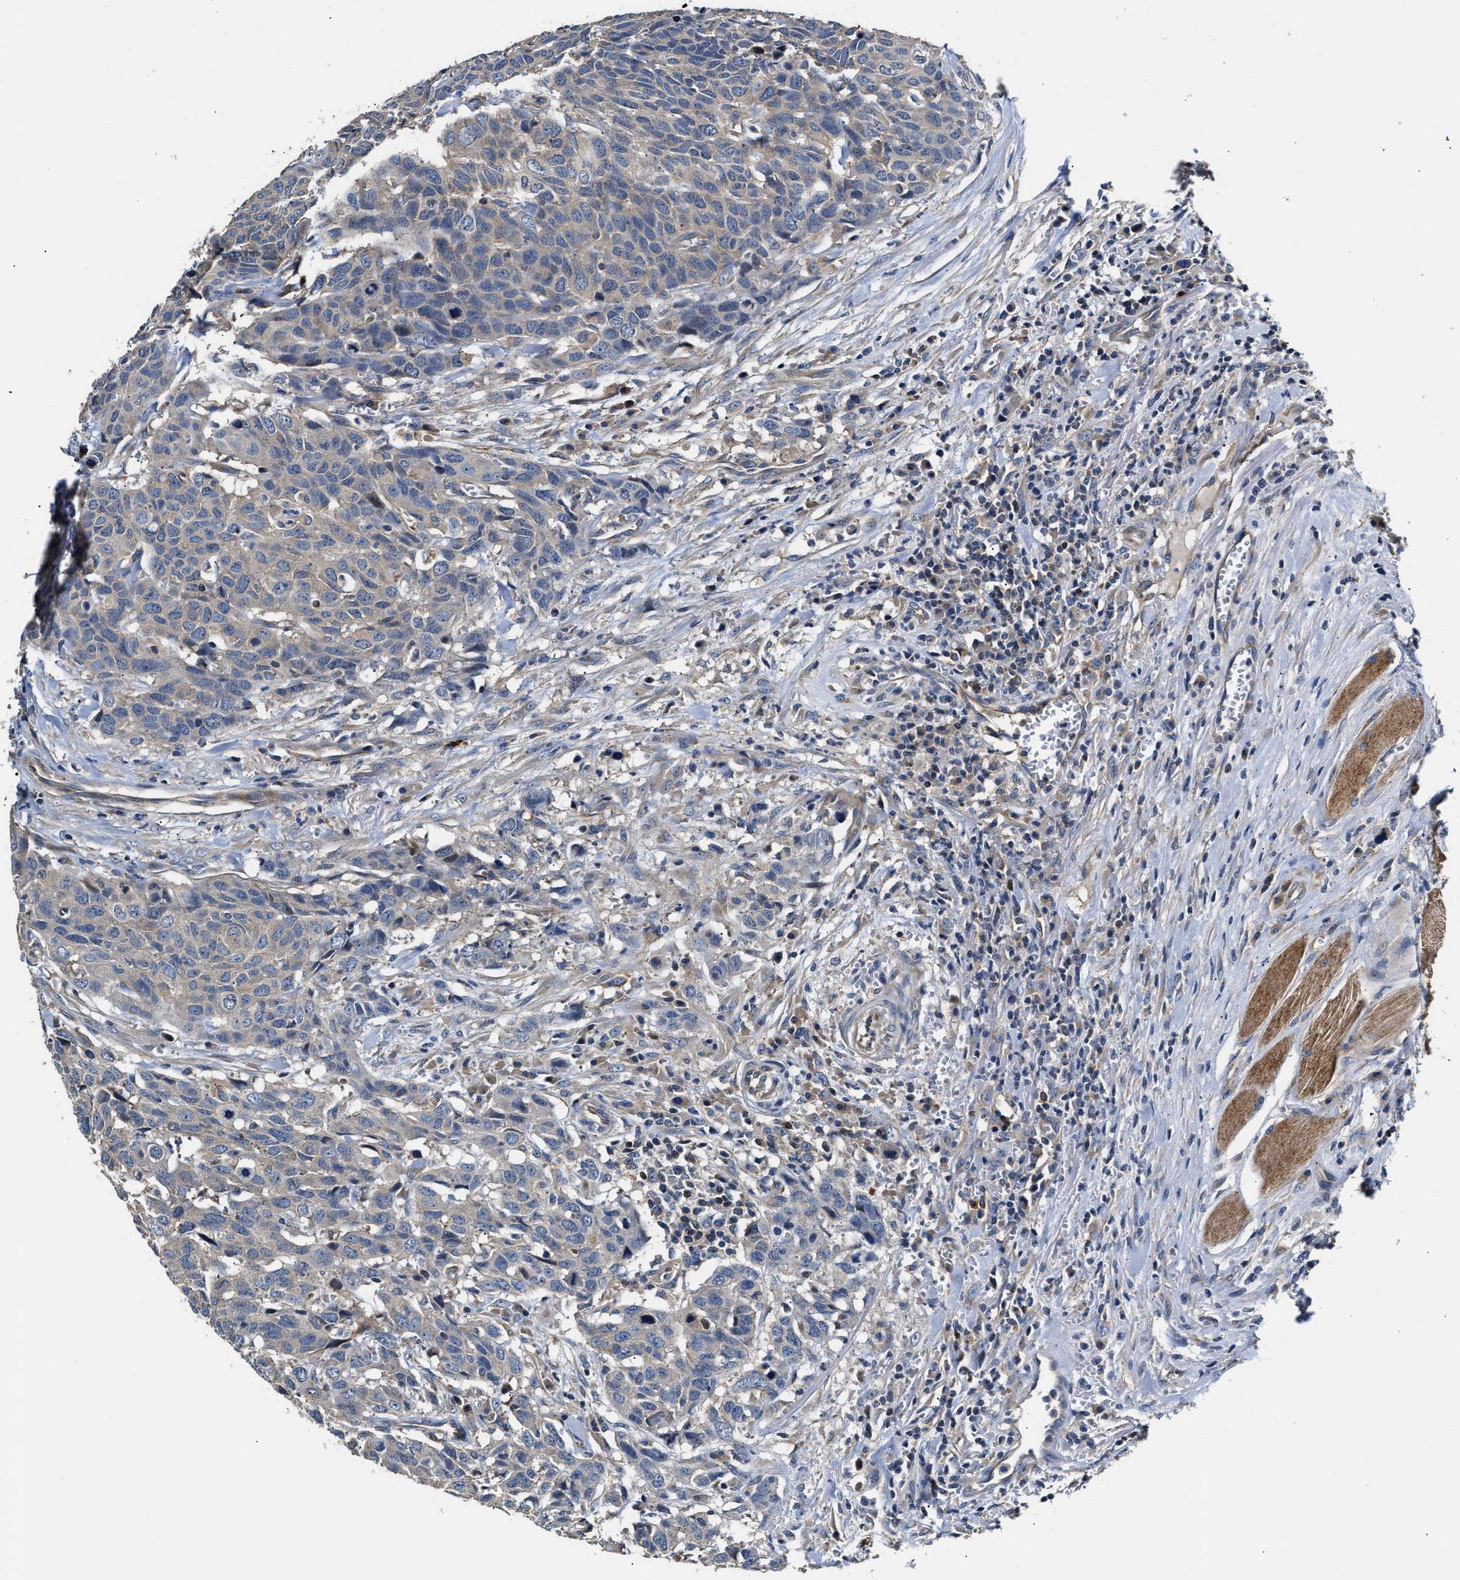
{"staining": {"intensity": "negative", "quantity": "none", "location": "none"}, "tissue": "head and neck cancer", "cell_type": "Tumor cells", "image_type": "cancer", "snomed": [{"axis": "morphology", "description": "Squamous cell carcinoma, NOS"}, {"axis": "topography", "description": "Head-Neck"}], "caption": "Tumor cells are negative for brown protein staining in head and neck cancer. (DAB immunohistochemistry (IHC) with hematoxylin counter stain).", "gene": "TEX2", "patient": {"sex": "male", "age": 66}}